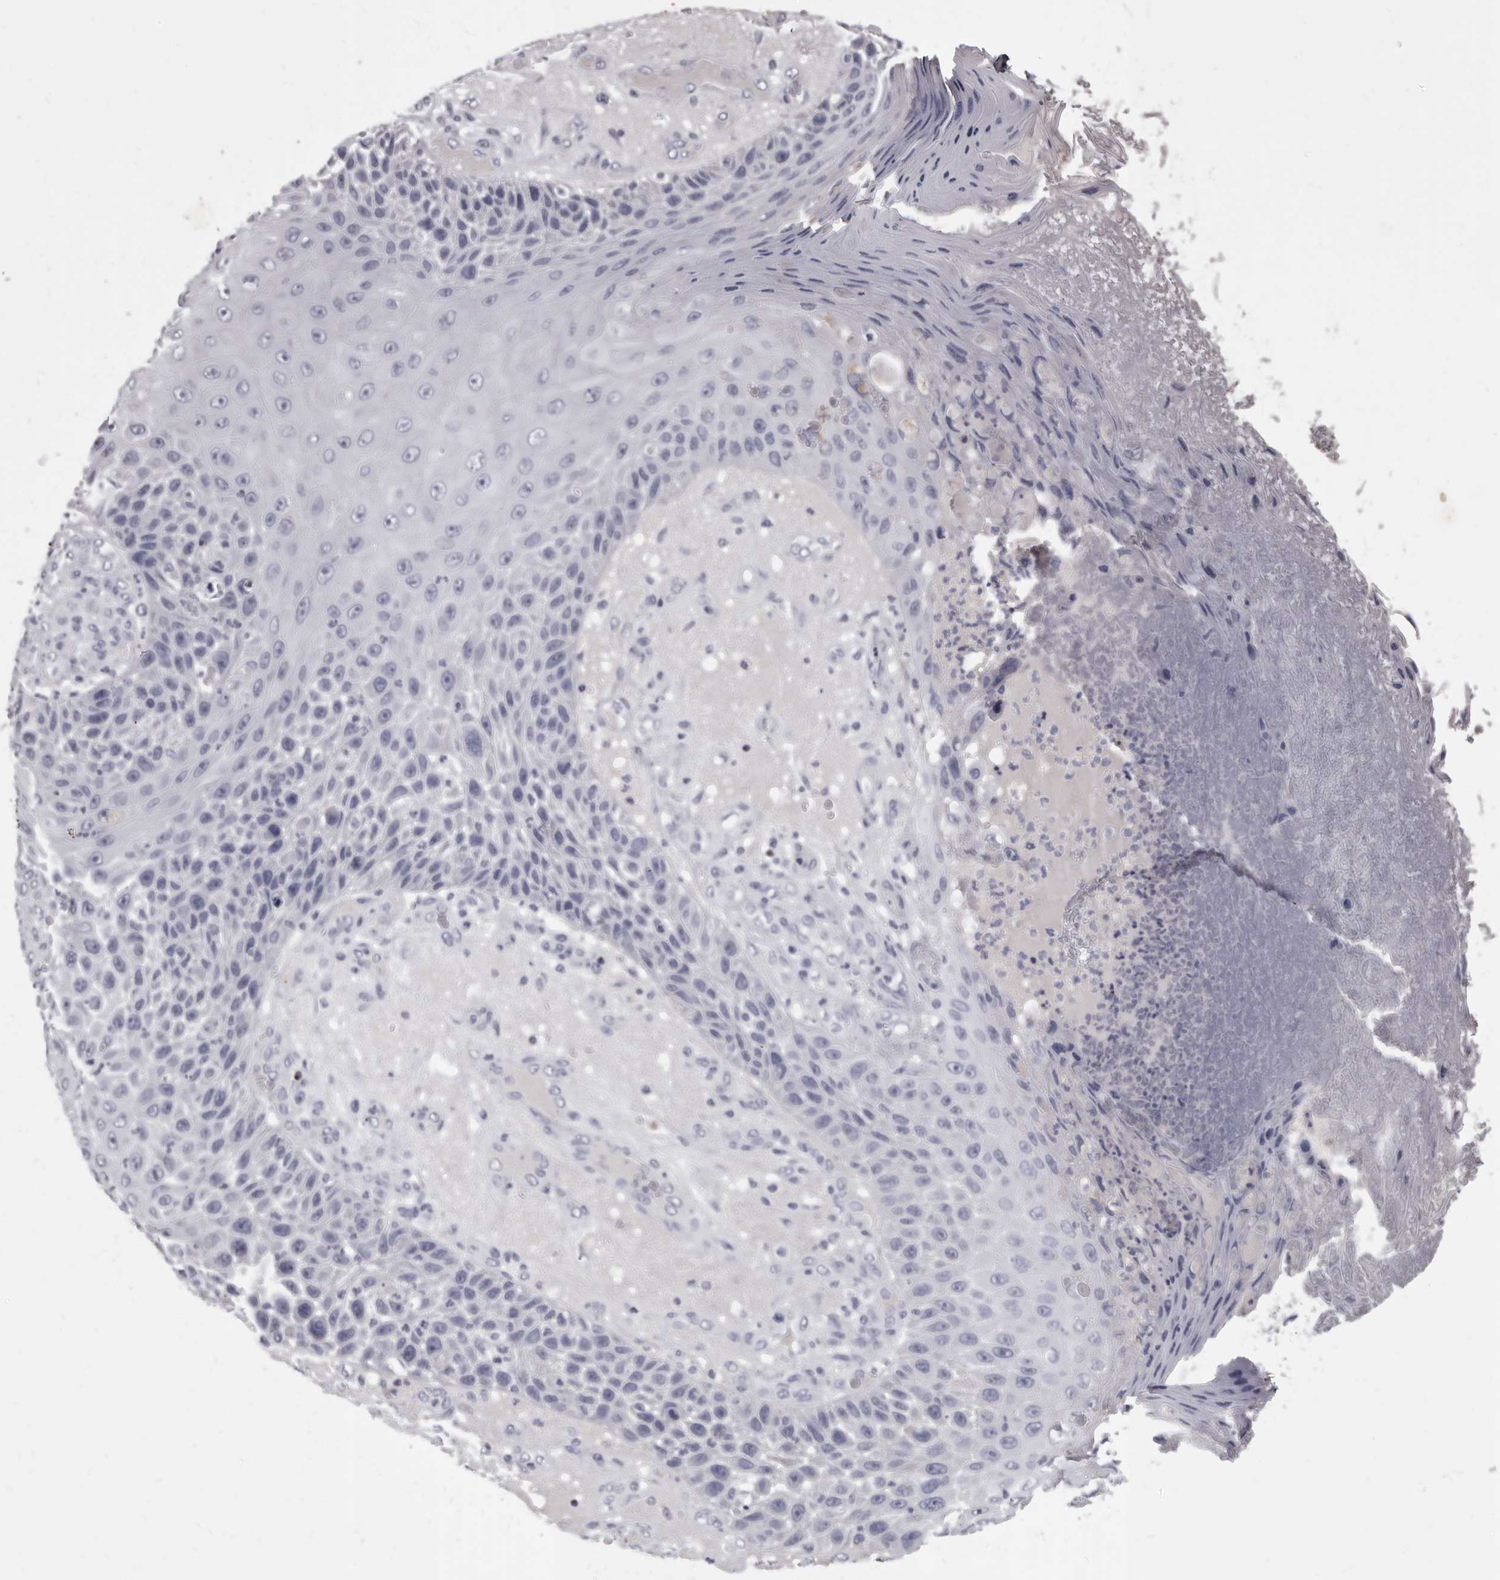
{"staining": {"intensity": "negative", "quantity": "none", "location": "none"}, "tissue": "skin cancer", "cell_type": "Tumor cells", "image_type": "cancer", "snomed": [{"axis": "morphology", "description": "Squamous cell carcinoma, NOS"}, {"axis": "topography", "description": "Skin"}], "caption": "Skin cancer (squamous cell carcinoma) was stained to show a protein in brown. There is no significant staining in tumor cells. (DAB immunohistochemistry with hematoxylin counter stain).", "gene": "GZMH", "patient": {"sex": "female", "age": 88}}